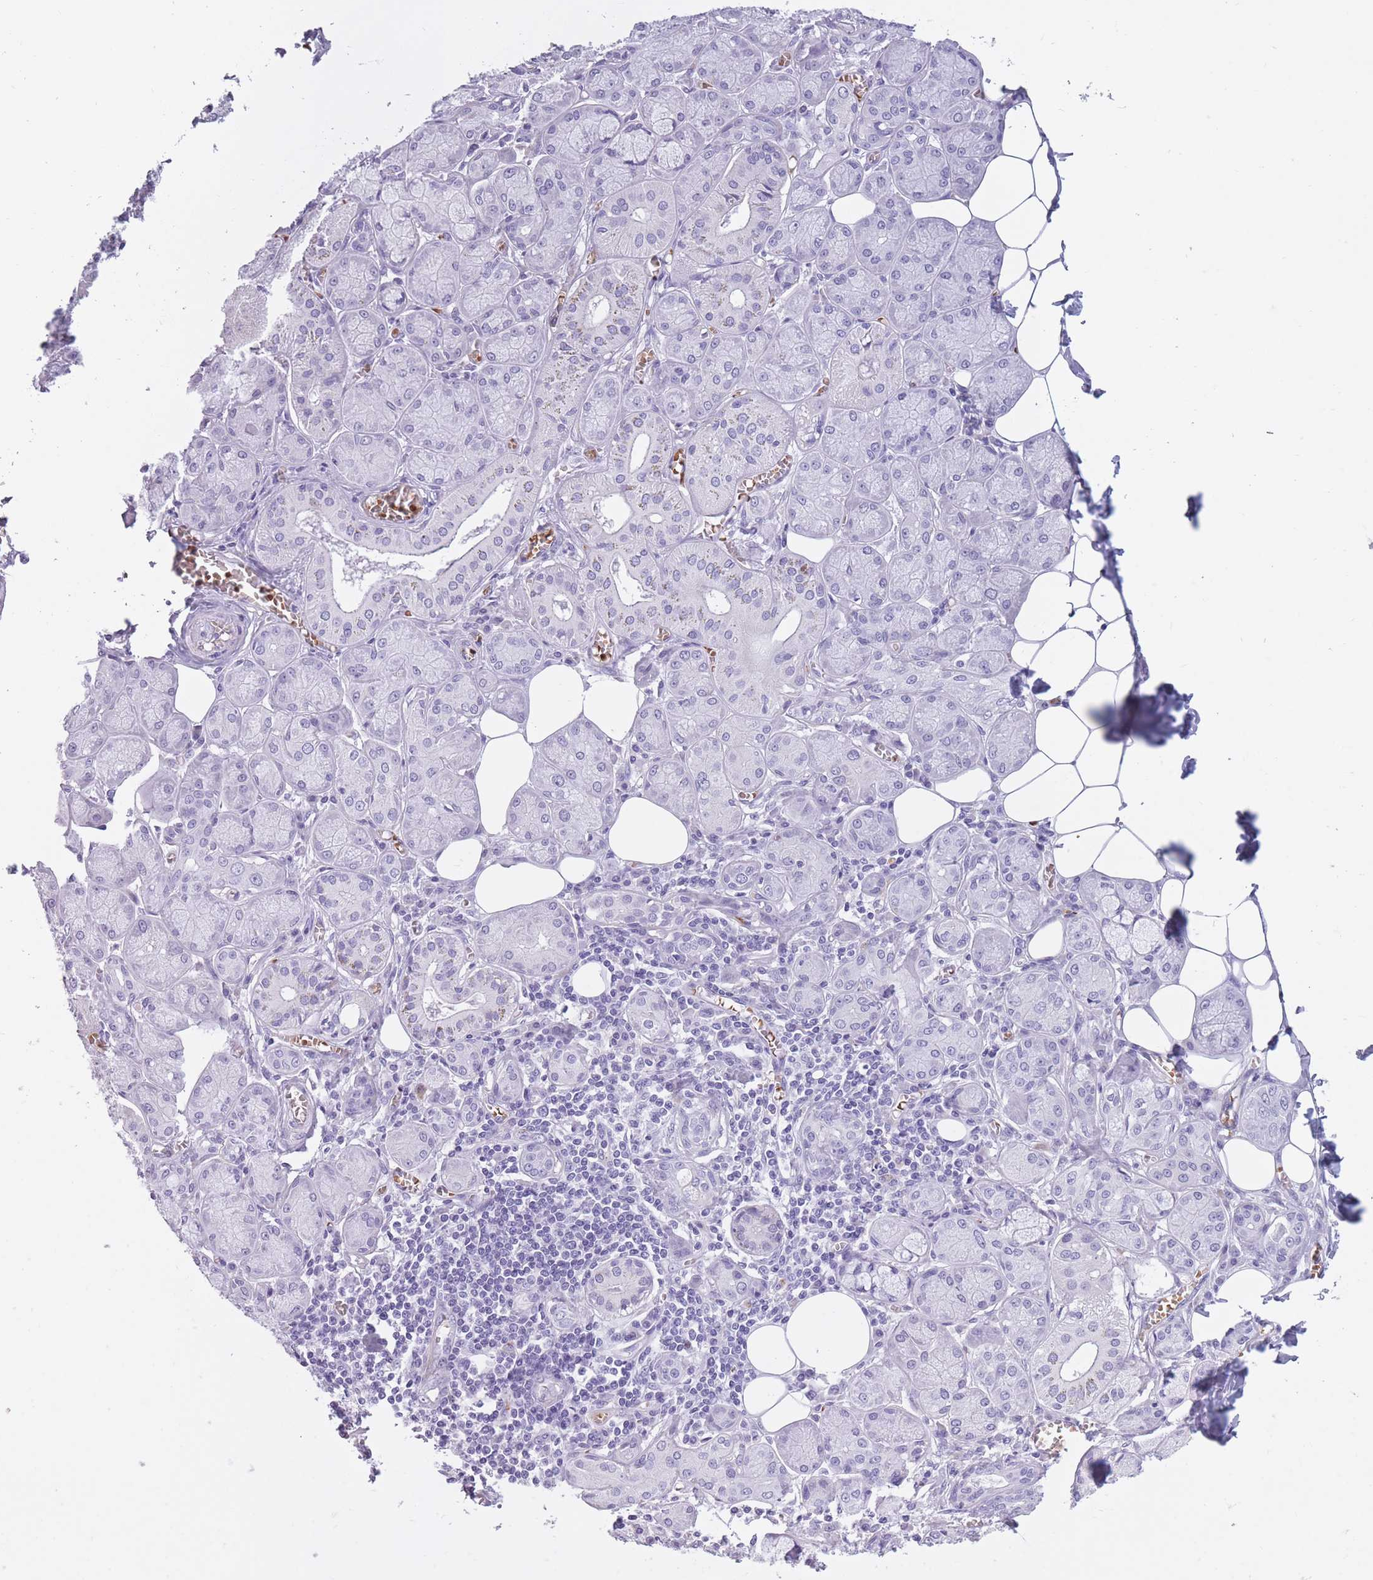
{"staining": {"intensity": "negative", "quantity": "none", "location": "none"}, "tissue": "salivary gland", "cell_type": "Glandular cells", "image_type": "normal", "snomed": [{"axis": "morphology", "description": "Normal tissue, NOS"}, {"axis": "topography", "description": "Salivary gland"}], "caption": "Immunohistochemistry (IHC) image of normal salivary gland: human salivary gland stained with DAB (3,3'-diaminobenzidine) exhibits no significant protein positivity in glandular cells.", "gene": "OR7C1", "patient": {"sex": "male", "age": 74}}